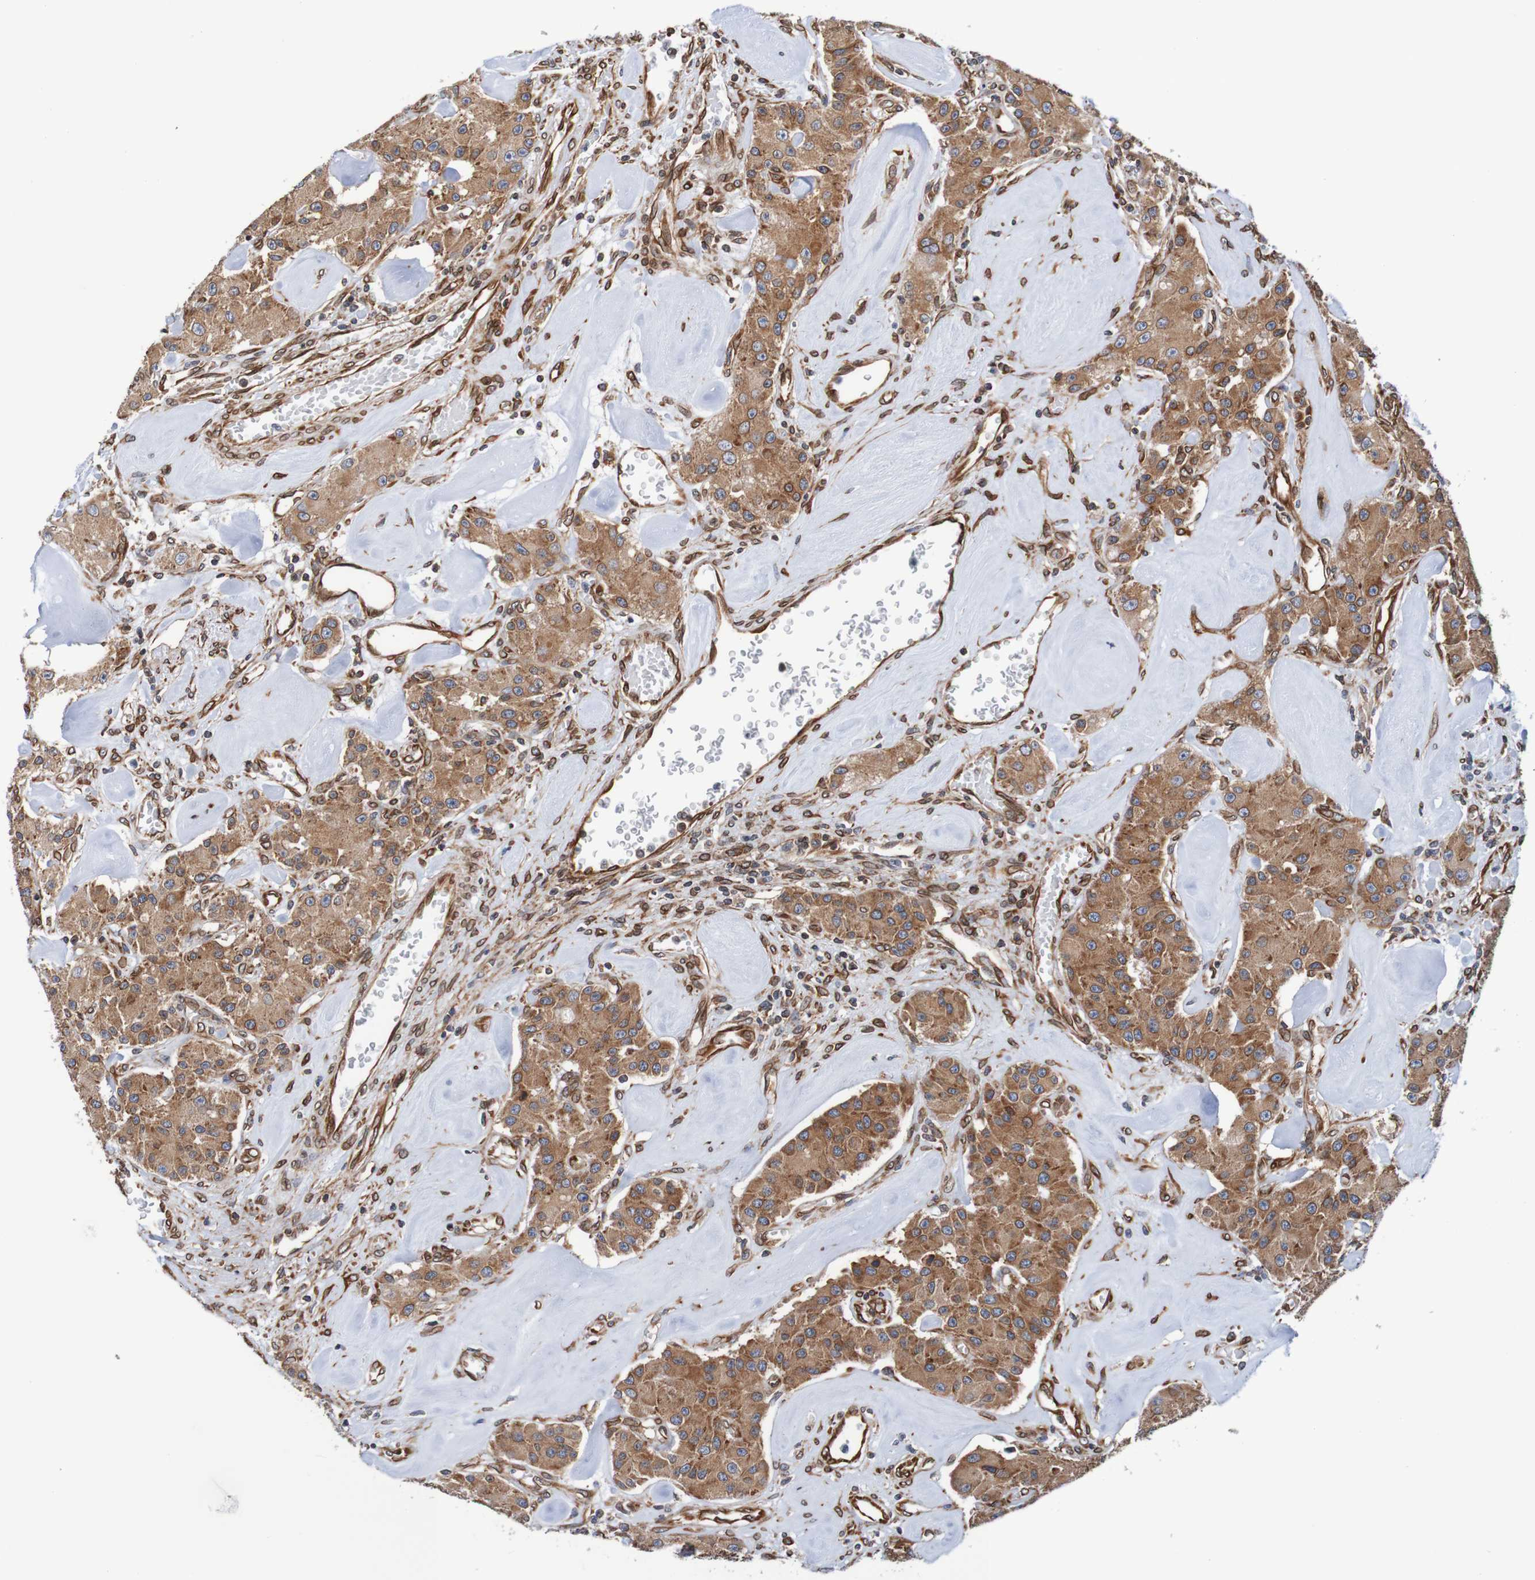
{"staining": {"intensity": "moderate", "quantity": ">75%", "location": "cytoplasmic/membranous,nuclear"}, "tissue": "carcinoid", "cell_type": "Tumor cells", "image_type": "cancer", "snomed": [{"axis": "morphology", "description": "Carcinoid, malignant, NOS"}, {"axis": "topography", "description": "Pancreas"}], "caption": "Immunohistochemical staining of malignant carcinoid demonstrates medium levels of moderate cytoplasmic/membranous and nuclear staining in about >75% of tumor cells.", "gene": "TMEM109", "patient": {"sex": "male", "age": 41}}